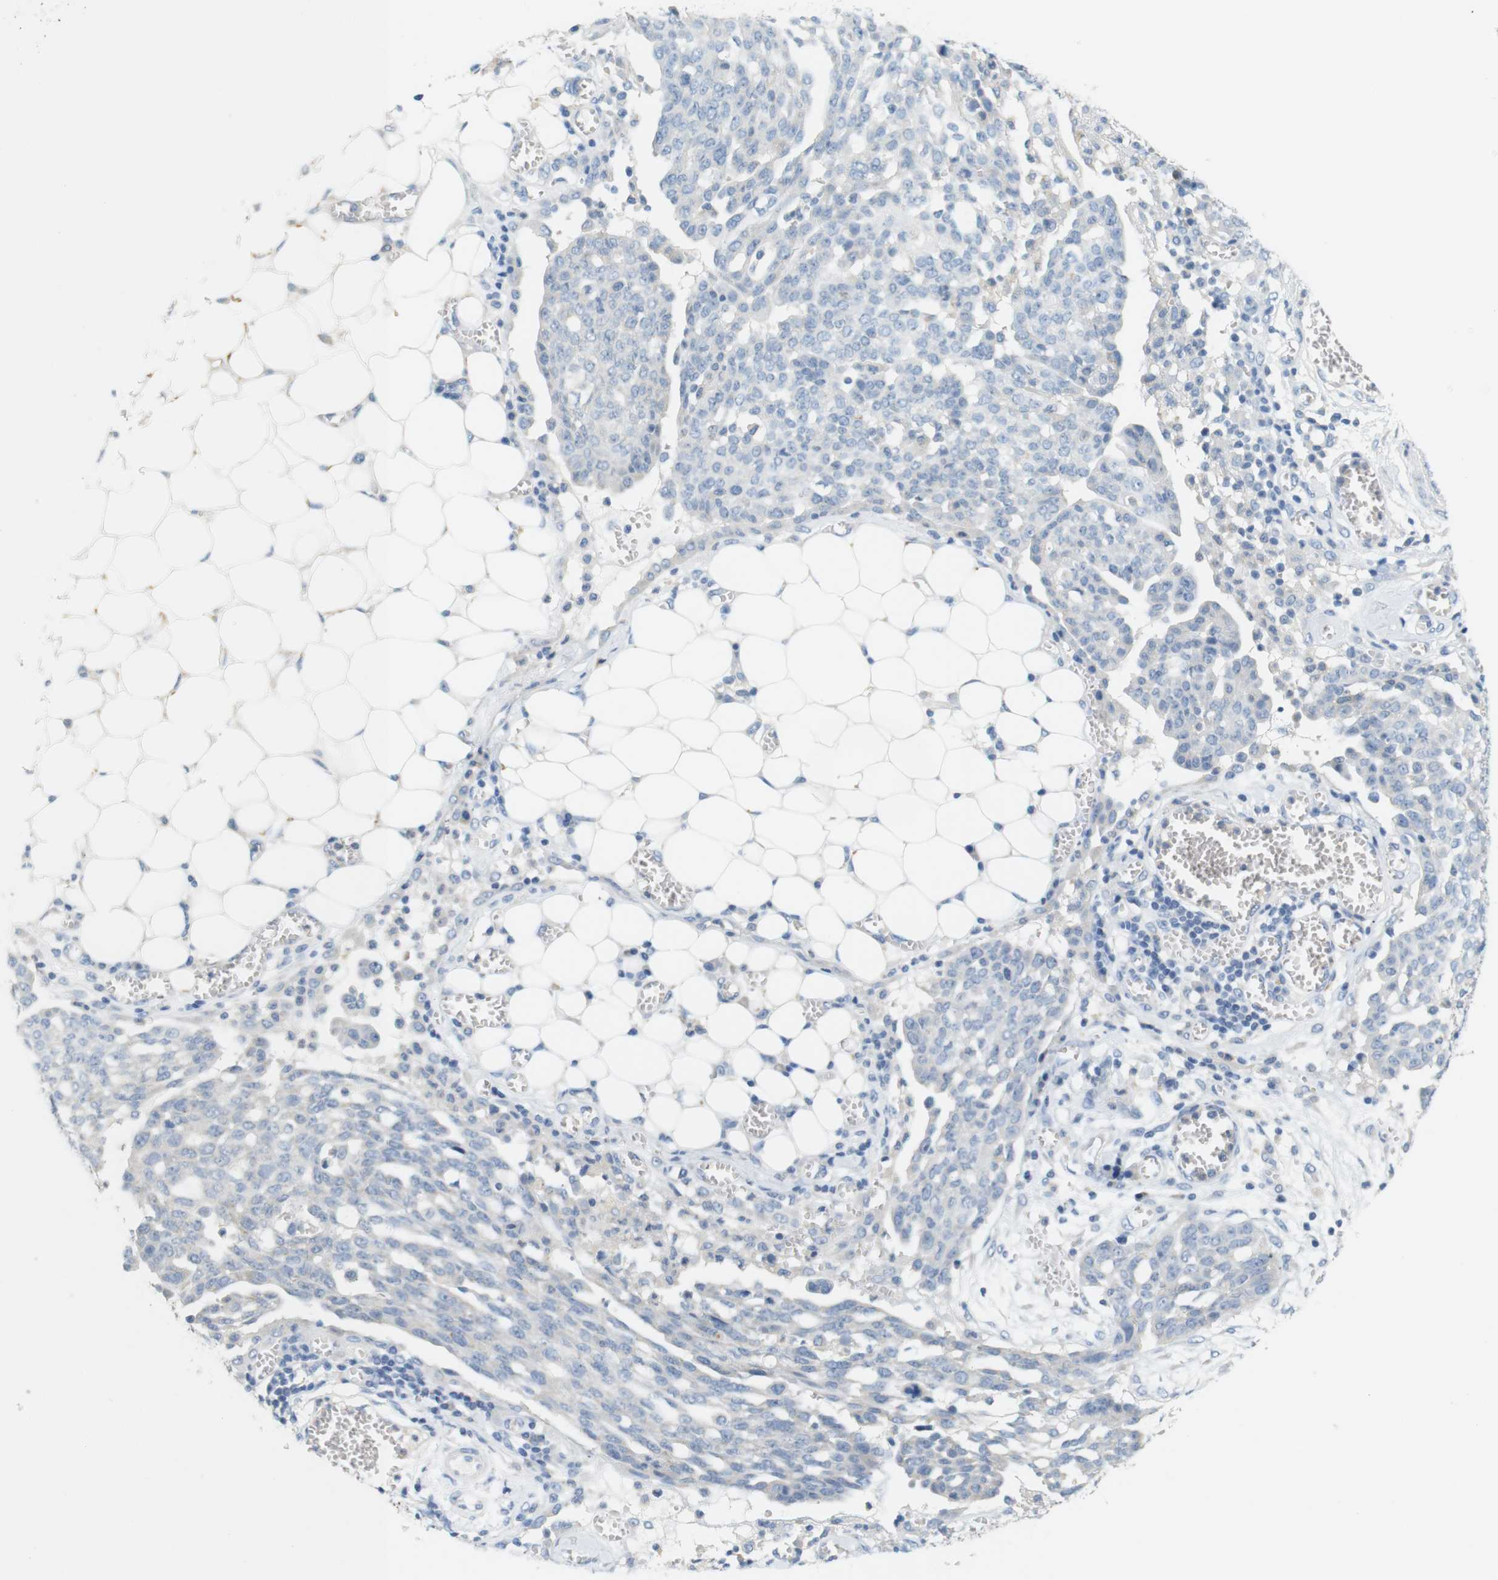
{"staining": {"intensity": "negative", "quantity": "none", "location": "none"}, "tissue": "ovarian cancer", "cell_type": "Tumor cells", "image_type": "cancer", "snomed": [{"axis": "morphology", "description": "Cystadenocarcinoma, serous, NOS"}, {"axis": "topography", "description": "Soft tissue"}, {"axis": "topography", "description": "Ovary"}], "caption": "This is an immunohistochemistry histopathology image of ovarian serous cystadenocarcinoma. There is no expression in tumor cells.", "gene": "LRRK2", "patient": {"sex": "female", "age": 57}}